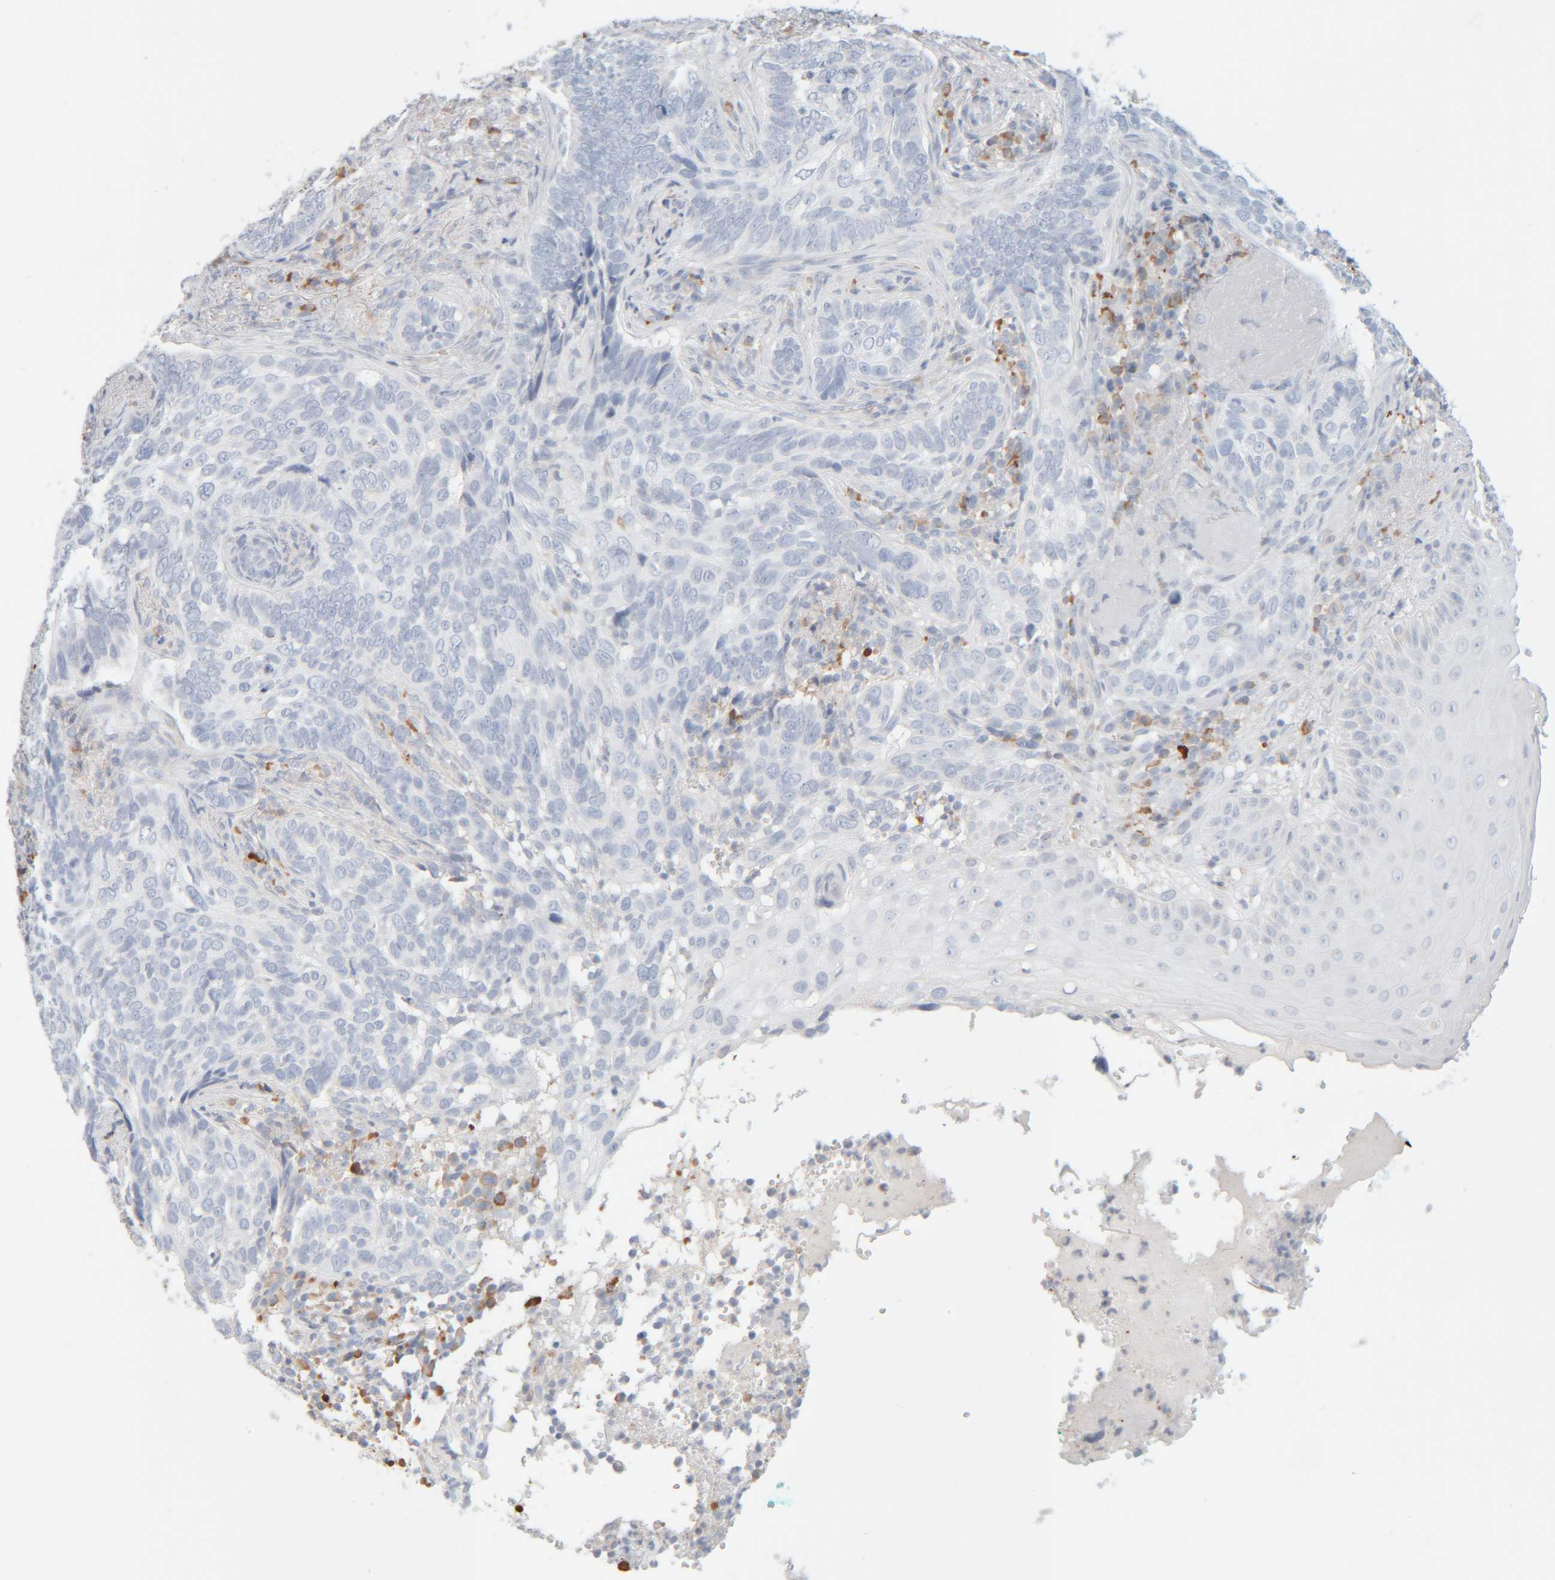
{"staining": {"intensity": "negative", "quantity": "none", "location": "none"}, "tissue": "skin cancer", "cell_type": "Tumor cells", "image_type": "cancer", "snomed": [{"axis": "morphology", "description": "Basal cell carcinoma"}, {"axis": "topography", "description": "Skin"}], "caption": "An immunohistochemistry photomicrograph of skin basal cell carcinoma is shown. There is no staining in tumor cells of skin basal cell carcinoma.", "gene": "RIDA", "patient": {"sex": "female", "age": 89}}